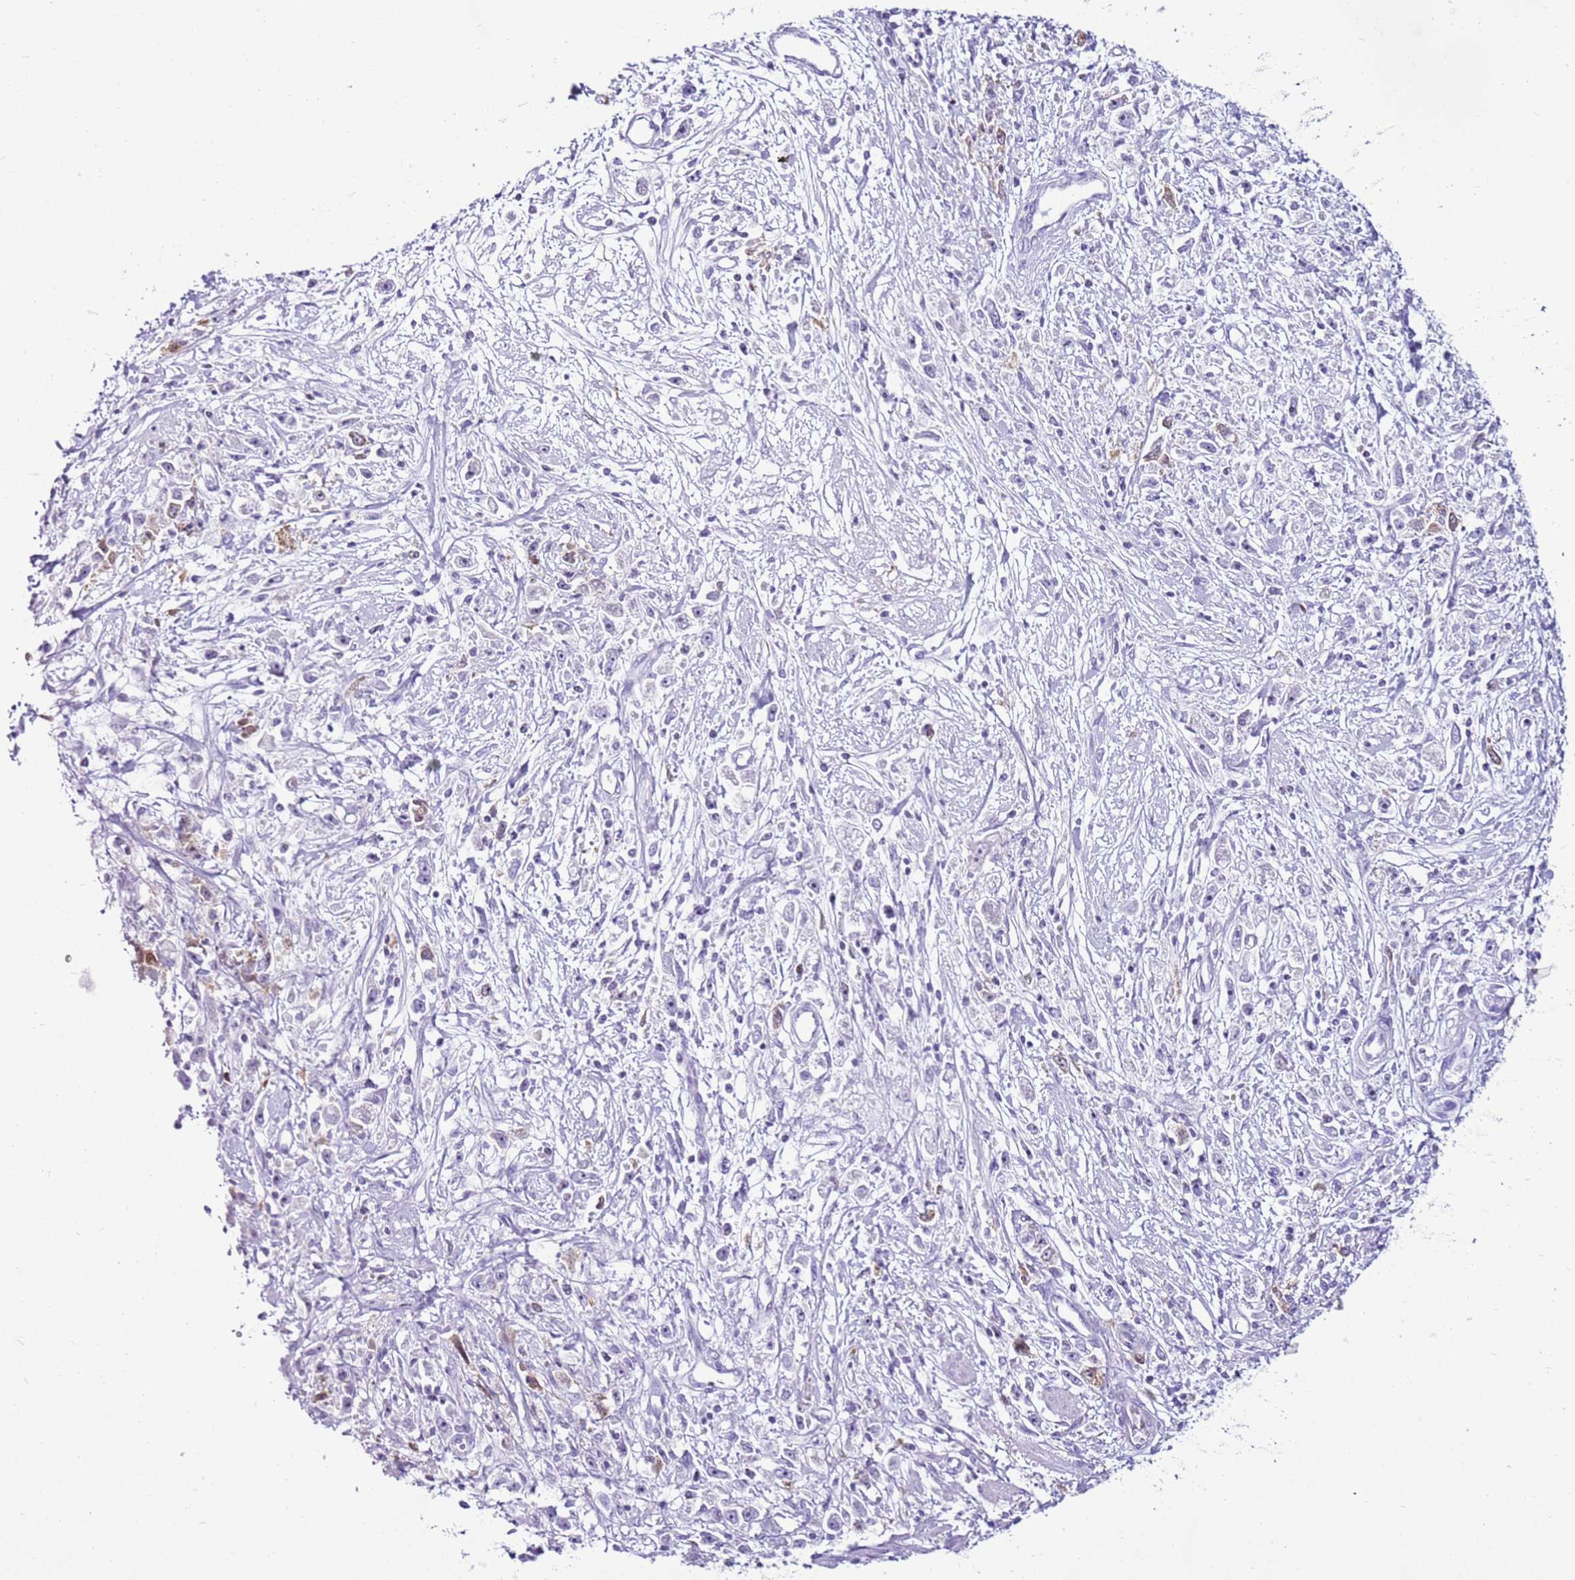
{"staining": {"intensity": "negative", "quantity": "none", "location": "none"}, "tissue": "stomach cancer", "cell_type": "Tumor cells", "image_type": "cancer", "snomed": [{"axis": "morphology", "description": "Adenocarcinoma, NOS"}, {"axis": "topography", "description": "Stomach"}], "caption": "High power microscopy photomicrograph of an IHC micrograph of stomach adenocarcinoma, revealing no significant expression in tumor cells. (DAB (3,3'-diaminobenzidine) IHC, high magnification).", "gene": "SPC25", "patient": {"sex": "female", "age": 59}}